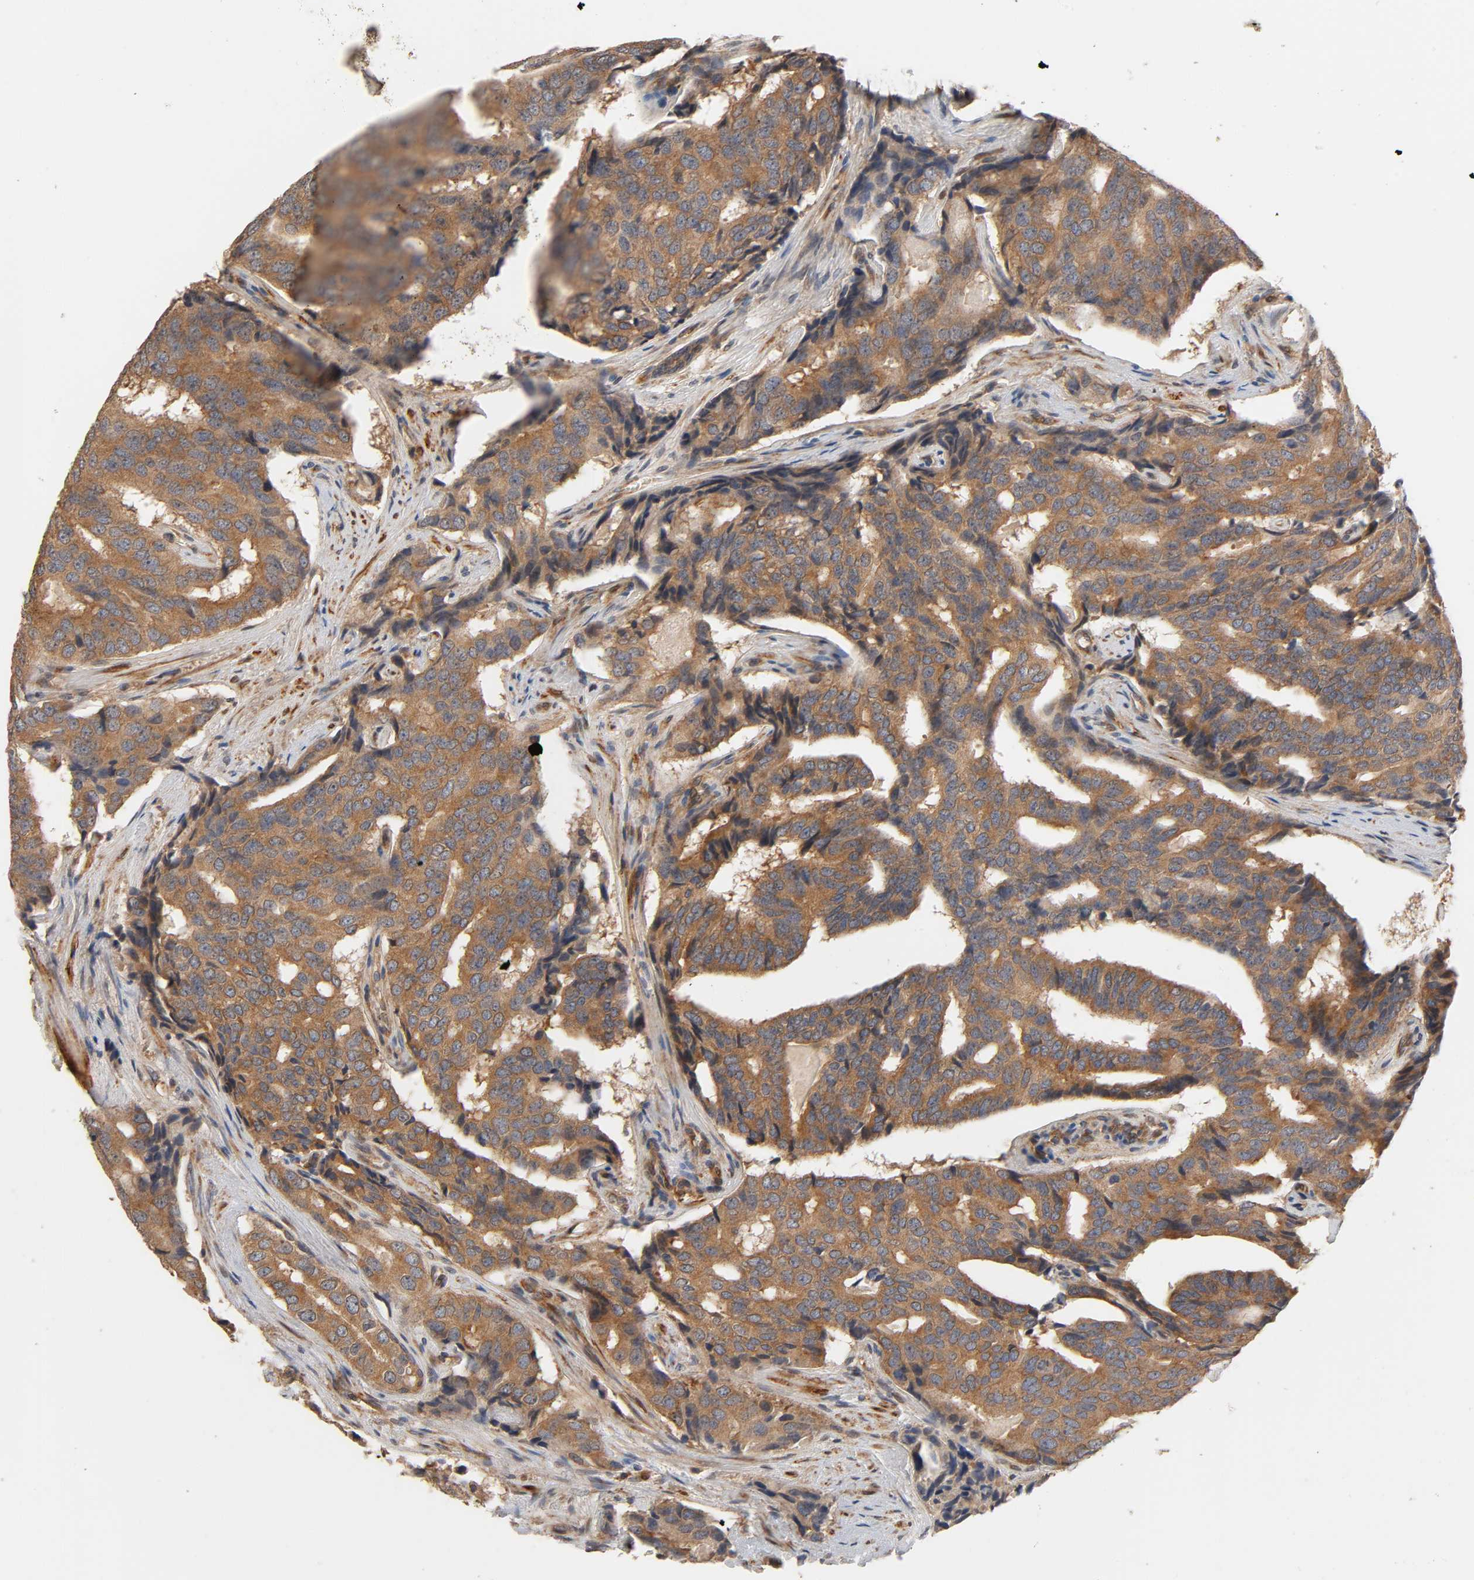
{"staining": {"intensity": "moderate", "quantity": ">75%", "location": "cytoplasmic/membranous"}, "tissue": "prostate cancer", "cell_type": "Tumor cells", "image_type": "cancer", "snomed": [{"axis": "morphology", "description": "Adenocarcinoma, High grade"}, {"axis": "topography", "description": "Prostate"}], "caption": "Protein staining of high-grade adenocarcinoma (prostate) tissue demonstrates moderate cytoplasmic/membranous expression in about >75% of tumor cells.", "gene": "NEMF", "patient": {"sex": "male", "age": 58}}